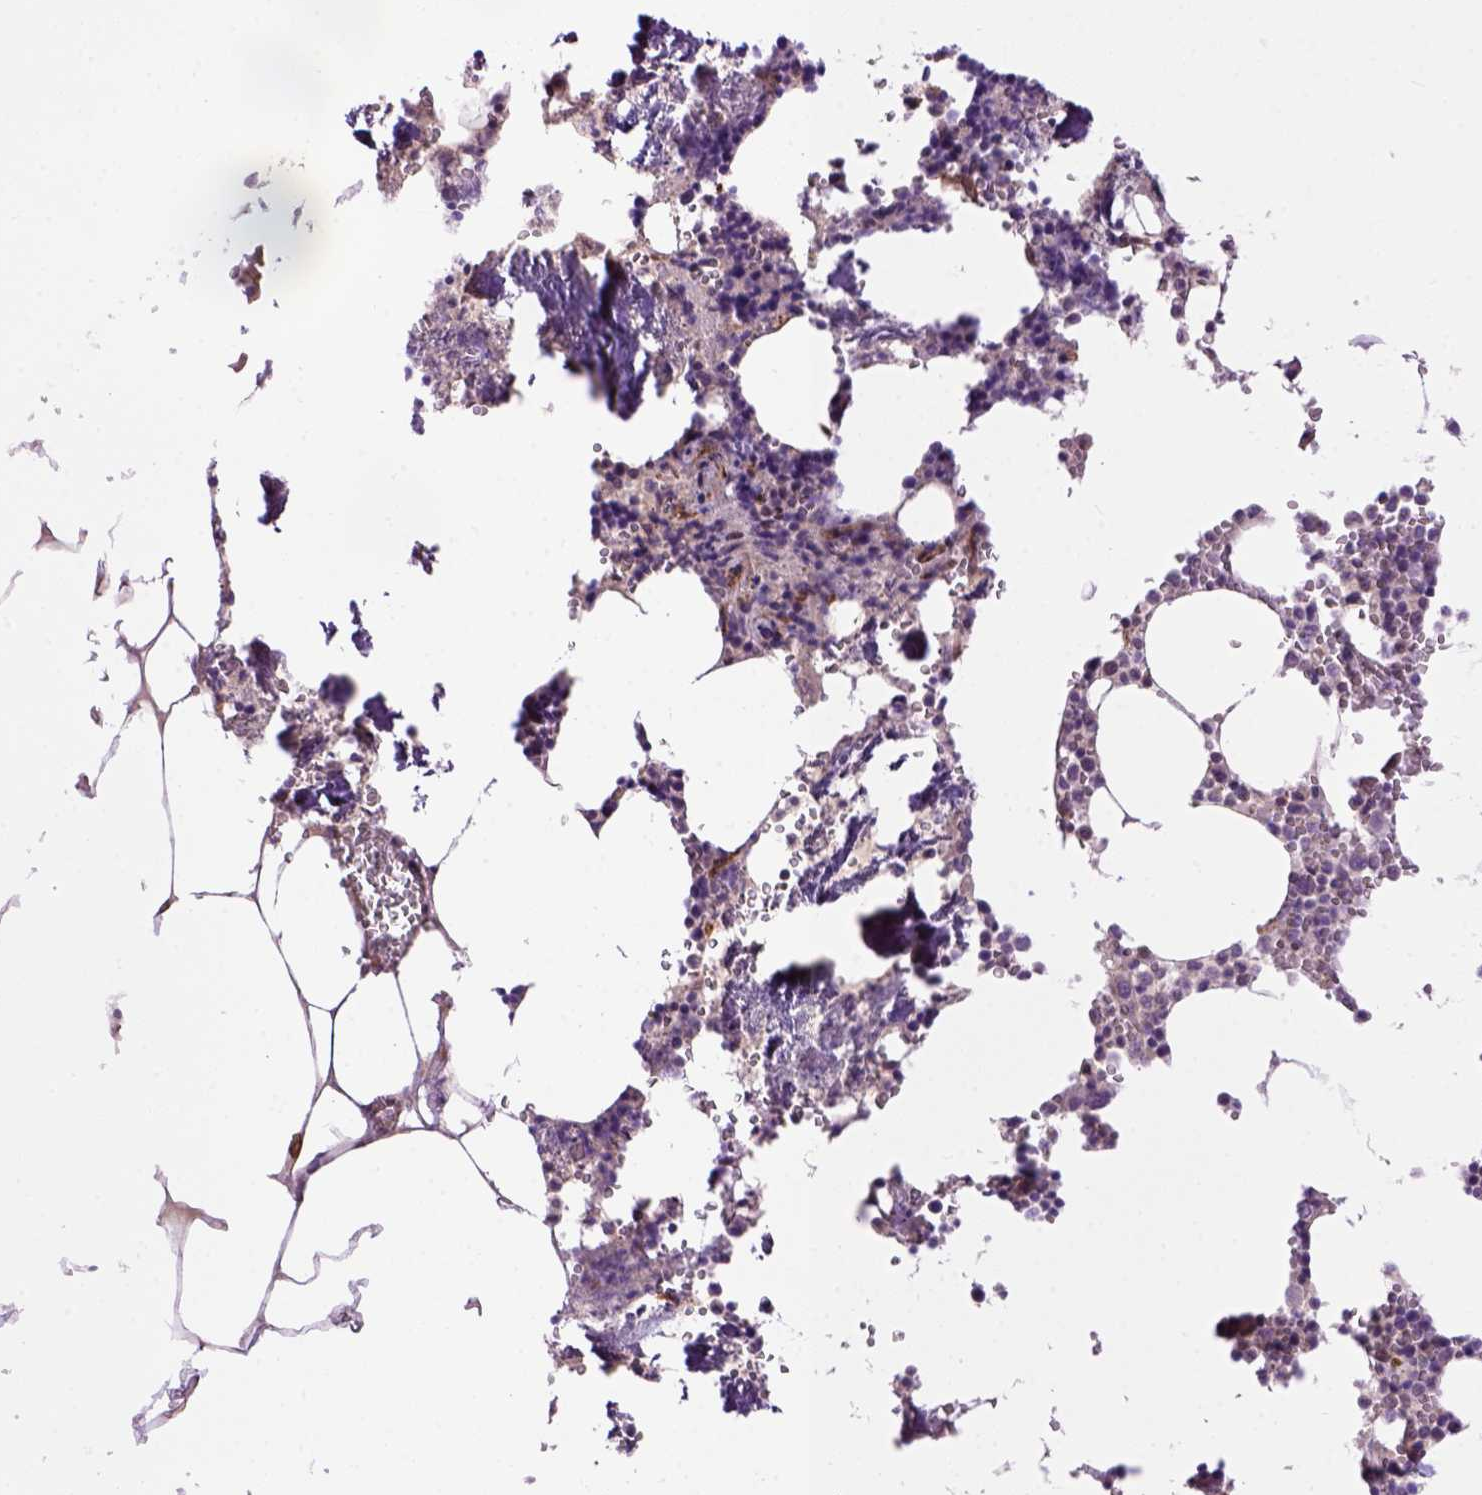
{"staining": {"intensity": "moderate", "quantity": "<25%", "location": "cytoplasmic/membranous"}, "tissue": "bone marrow", "cell_type": "Hematopoietic cells", "image_type": "normal", "snomed": [{"axis": "morphology", "description": "Normal tissue, NOS"}, {"axis": "topography", "description": "Bone marrow"}], "caption": "A brown stain highlights moderate cytoplasmic/membranous staining of a protein in hematopoietic cells of unremarkable bone marrow. The staining was performed using DAB (3,3'-diaminobenzidine) to visualize the protein expression in brown, while the nuclei were stained in blue with hematoxylin (Magnification: 20x).", "gene": "CASKIN2", "patient": {"sex": "male", "age": 54}}